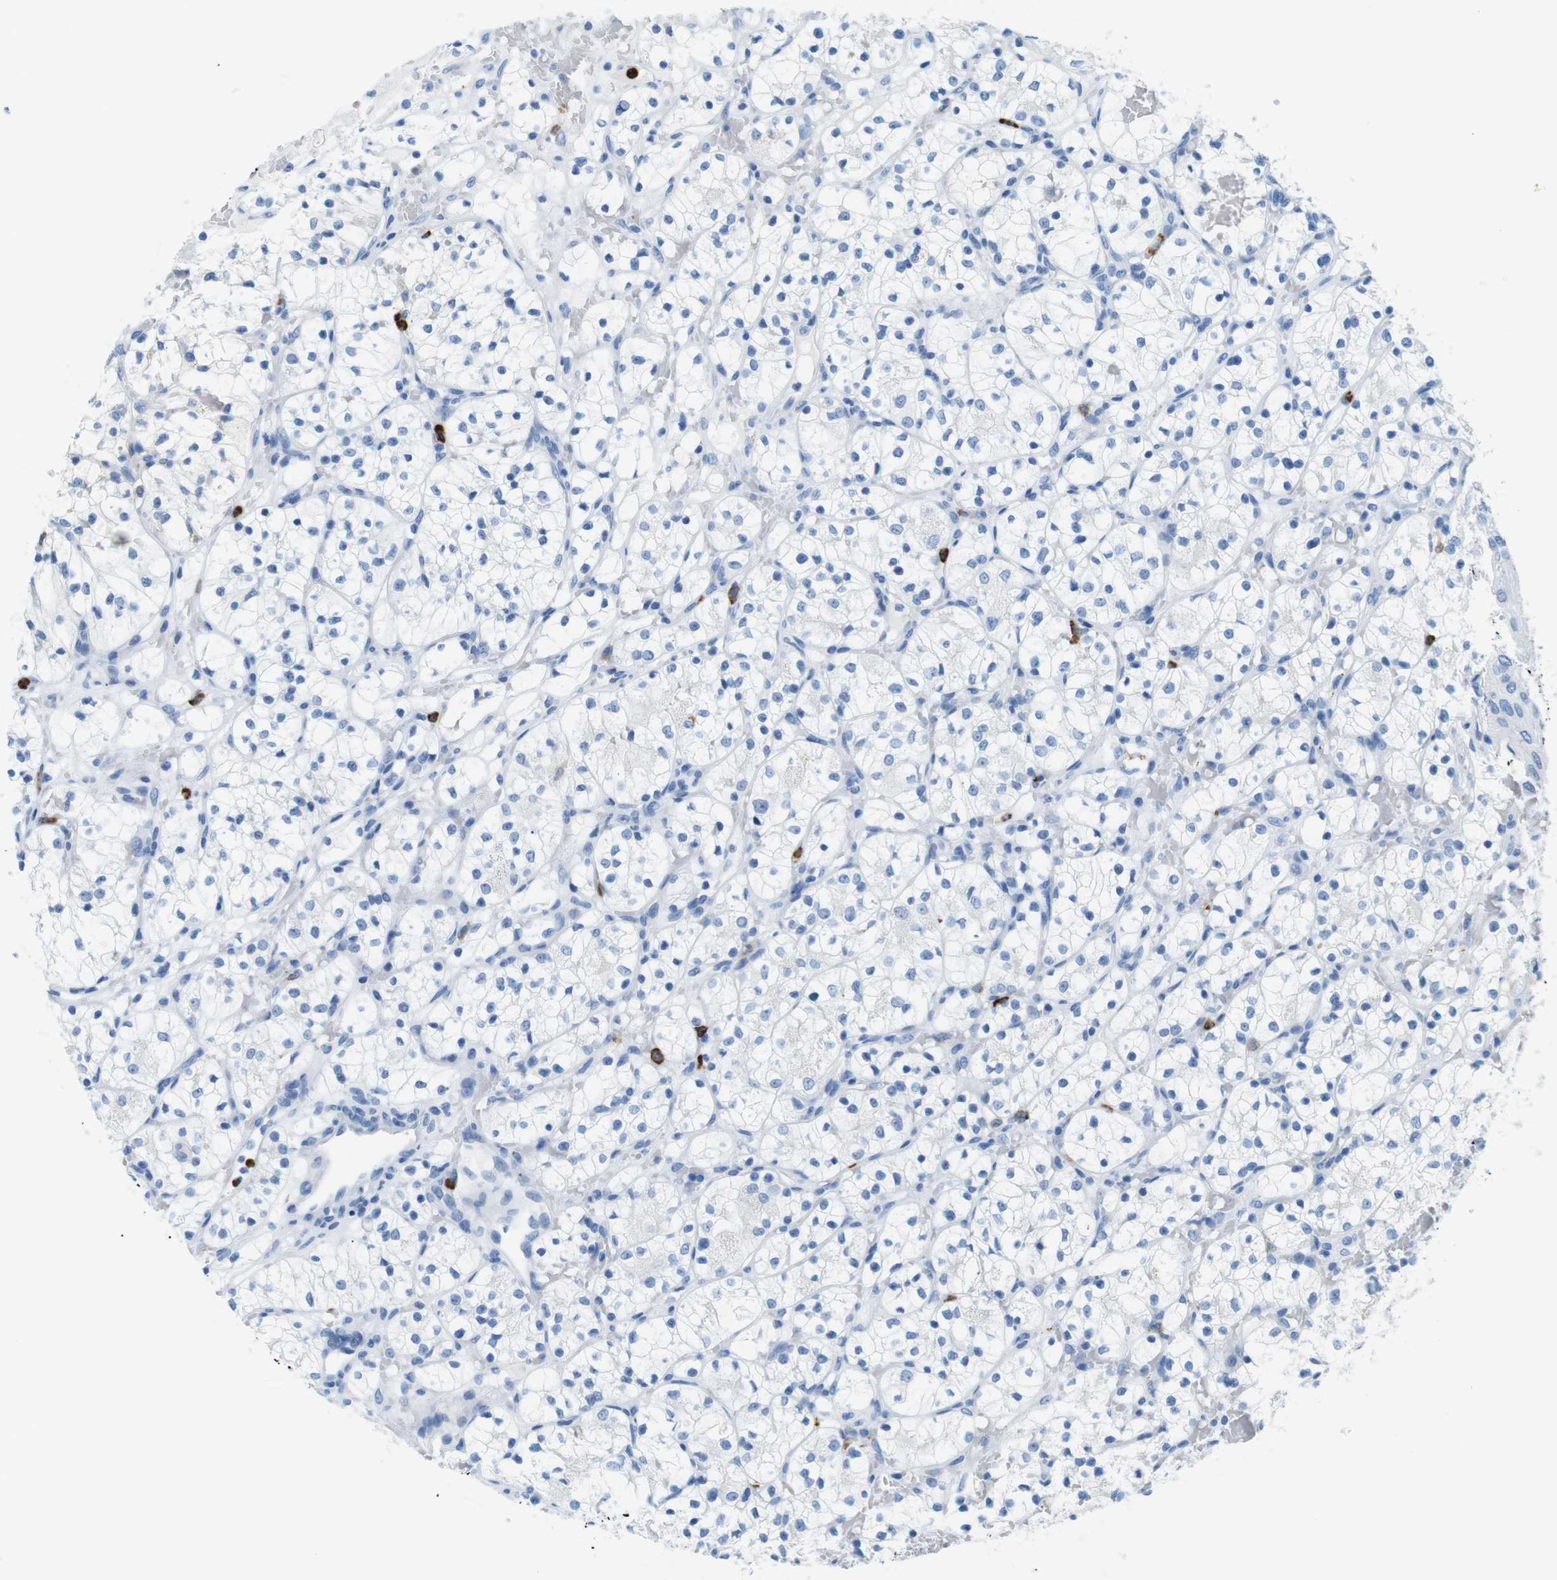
{"staining": {"intensity": "negative", "quantity": "none", "location": "none"}, "tissue": "renal cancer", "cell_type": "Tumor cells", "image_type": "cancer", "snomed": [{"axis": "morphology", "description": "Adenocarcinoma, NOS"}, {"axis": "topography", "description": "Kidney"}], "caption": "Tumor cells are negative for brown protein staining in renal cancer. The staining is performed using DAB brown chromogen with nuclei counter-stained in using hematoxylin.", "gene": "MCEMP1", "patient": {"sex": "female", "age": 60}}